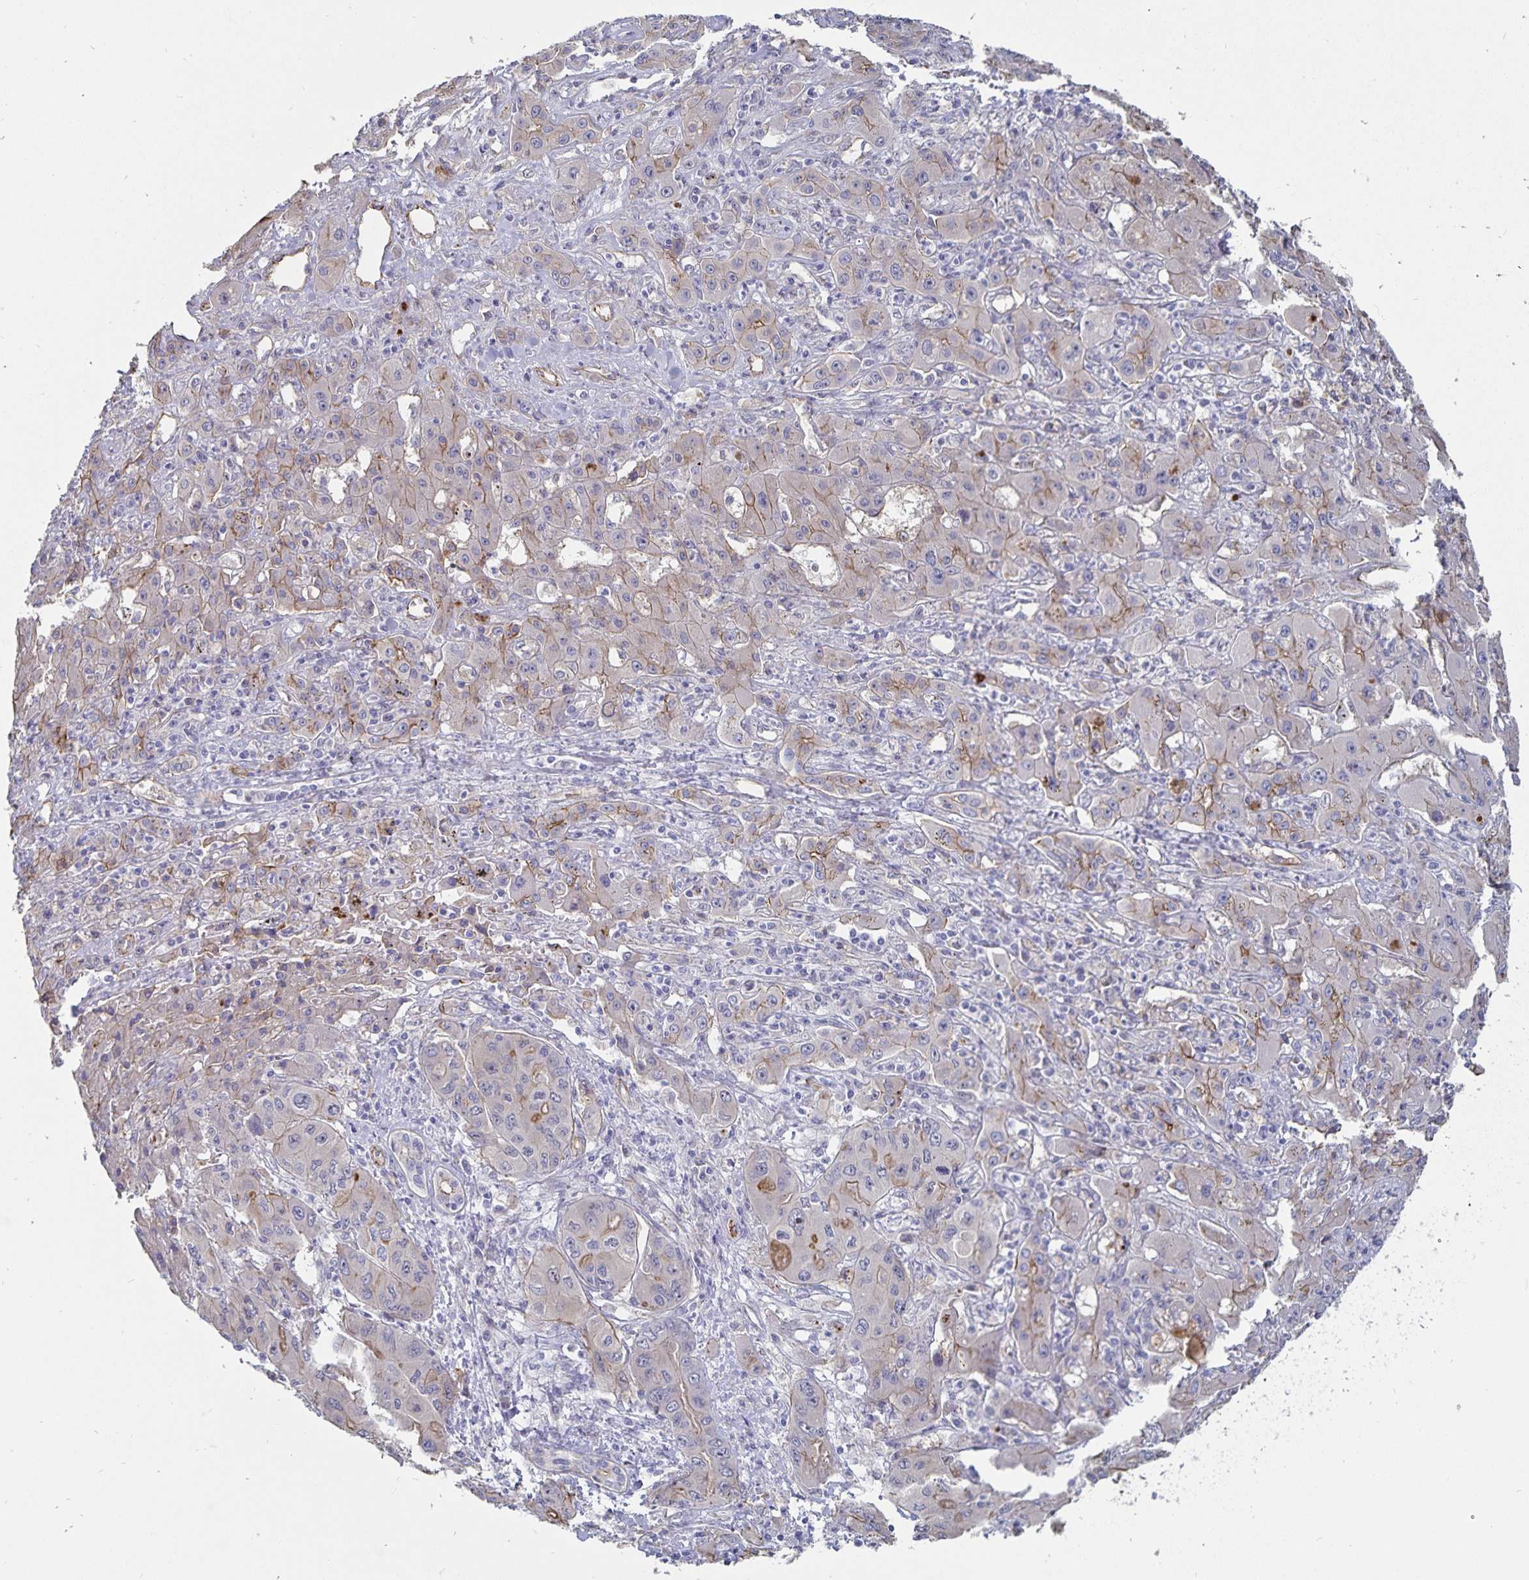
{"staining": {"intensity": "weak", "quantity": "<25%", "location": "cytoplasmic/membranous"}, "tissue": "liver cancer", "cell_type": "Tumor cells", "image_type": "cancer", "snomed": [{"axis": "morphology", "description": "Cholangiocarcinoma"}, {"axis": "topography", "description": "Liver"}], "caption": "Immunohistochemistry photomicrograph of neoplastic tissue: human cholangiocarcinoma (liver) stained with DAB (3,3'-diaminobenzidine) displays no significant protein staining in tumor cells.", "gene": "SSTR1", "patient": {"sex": "male", "age": 67}}